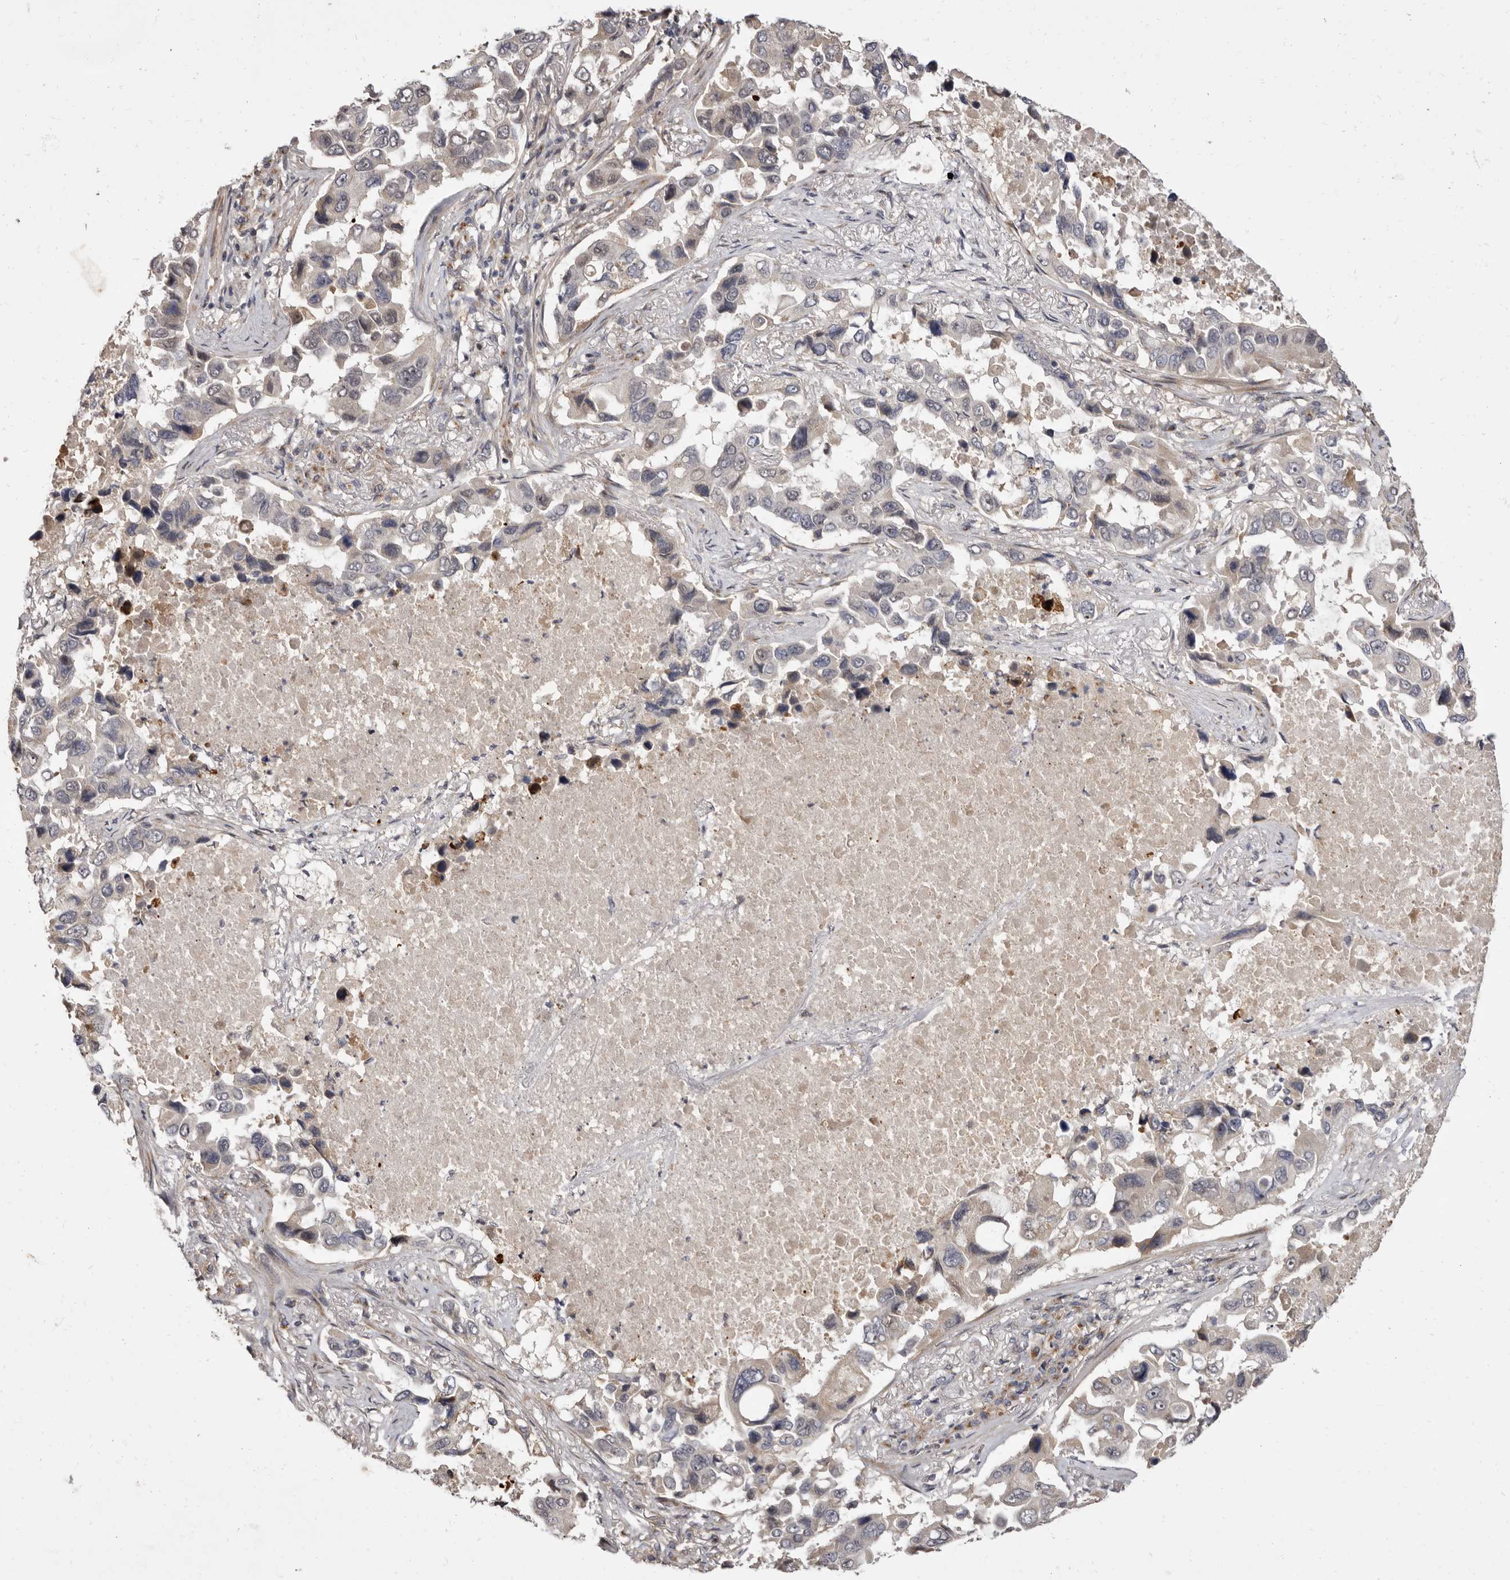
{"staining": {"intensity": "weak", "quantity": "<25%", "location": "cytoplasmic/membranous"}, "tissue": "lung cancer", "cell_type": "Tumor cells", "image_type": "cancer", "snomed": [{"axis": "morphology", "description": "Adenocarcinoma, NOS"}, {"axis": "topography", "description": "Lung"}], "caption": "DAB immunohistochemical staining of human lung adenocarcinoma exhibits no significant expression in tumor cells.", "gene": "ZNF326", "patient": {"sex": "male", "age": 64}}